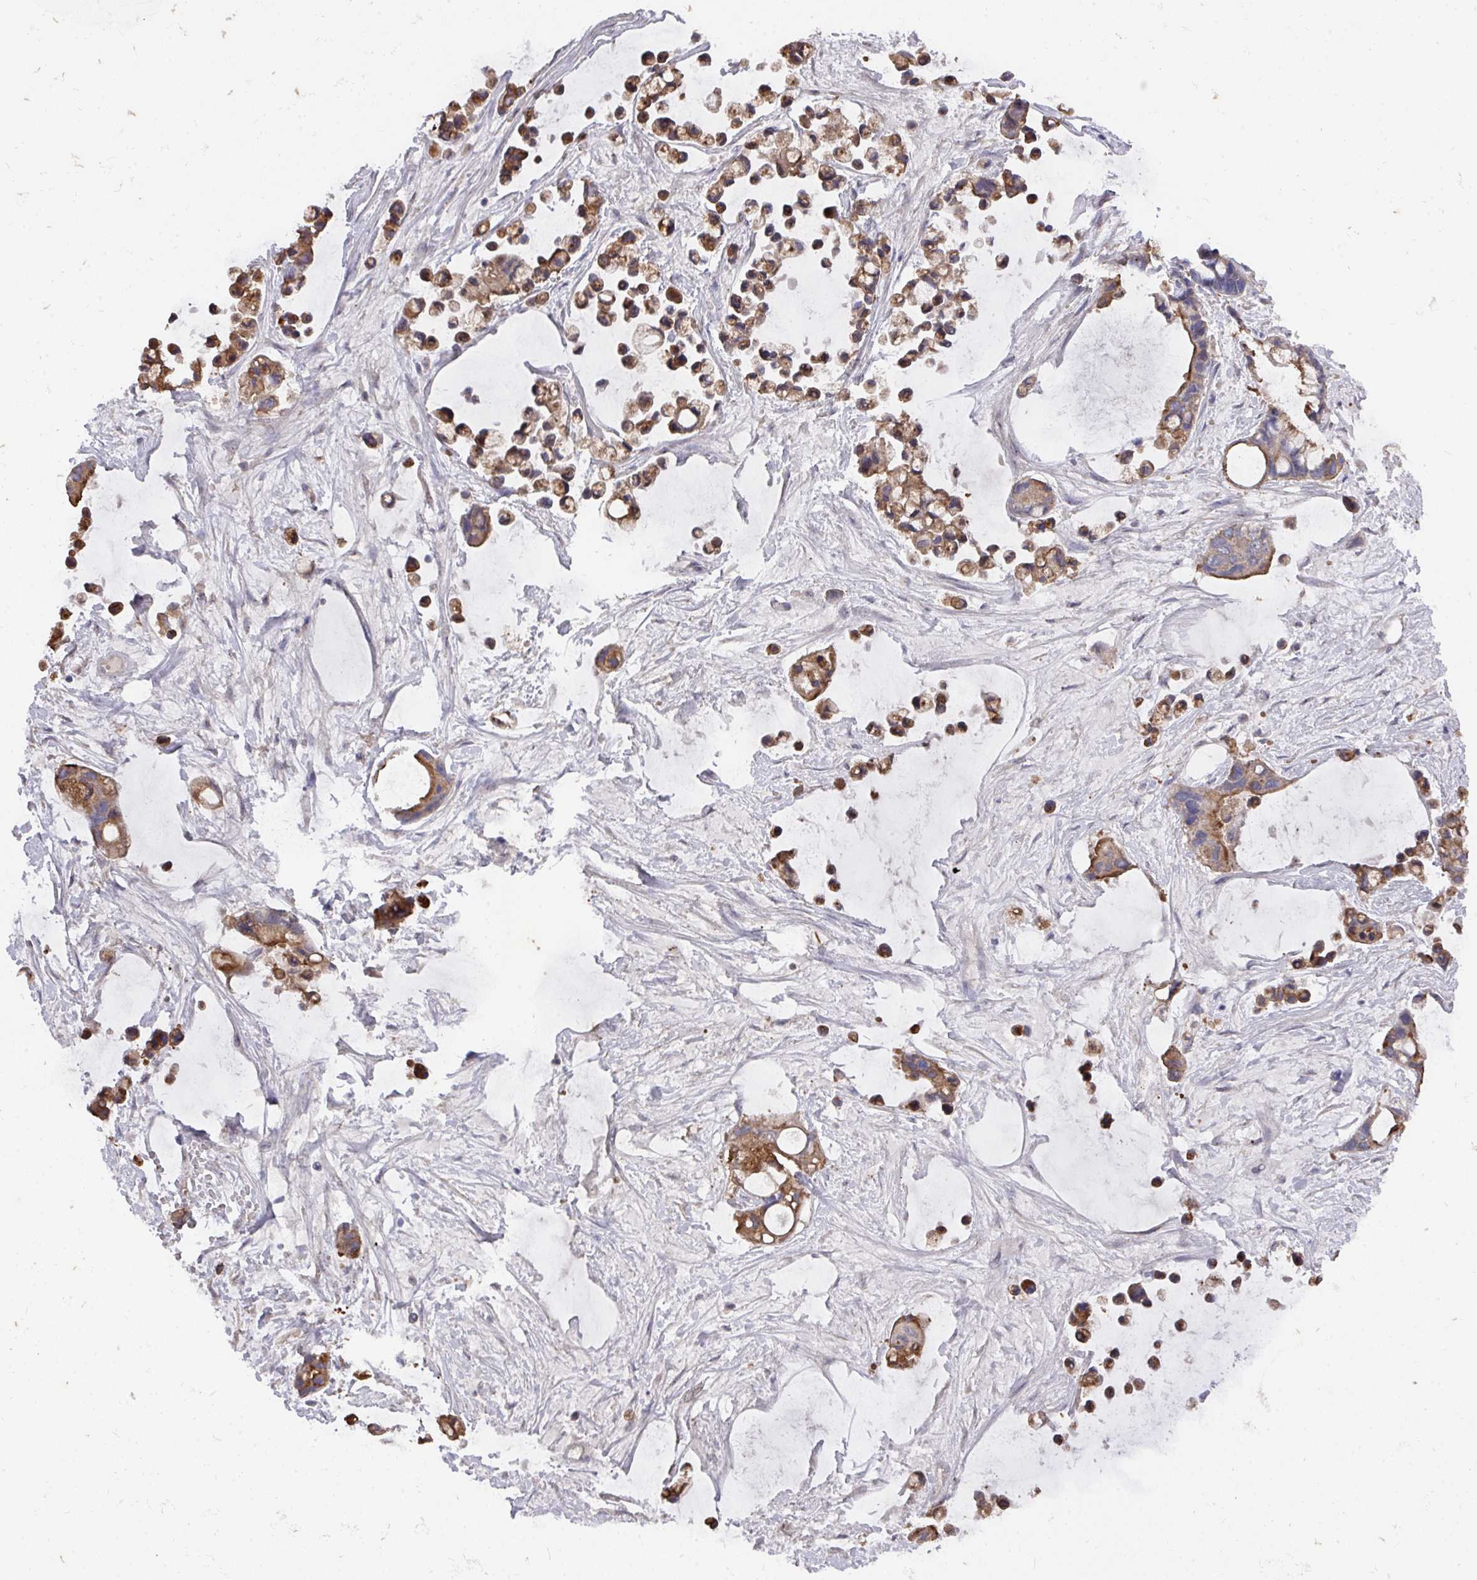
{"staining": {"intensity": "moderate", "quantity": ">75%", "location": "cytoplasmic/membranous"}, "tissue": "ovarian cancer", "cell_type": "Tumor cells", "image_type": "cancer", "snomed": [{"axis": "morphology", "description": "Cystadenocarcinoma, mucinous, NOS"}, {"axis": "topography", "description": "Ovary"}], "caption": "Immunohistochemistry (IHC) (DAB (3,3'-diaminobenzidine)) staining of ovarian cancer (mucinous cystadenocarcinoma) displays moderate cytoplasmic/membranous protein expression in approximately >75% of tumor cells. (Stains: DAB in brown, nuclei in blue, Microscopy: brightfield microscopy at high magnification).", "gene": "PRR5", "patient": {"sex": "female", "age": 63}}